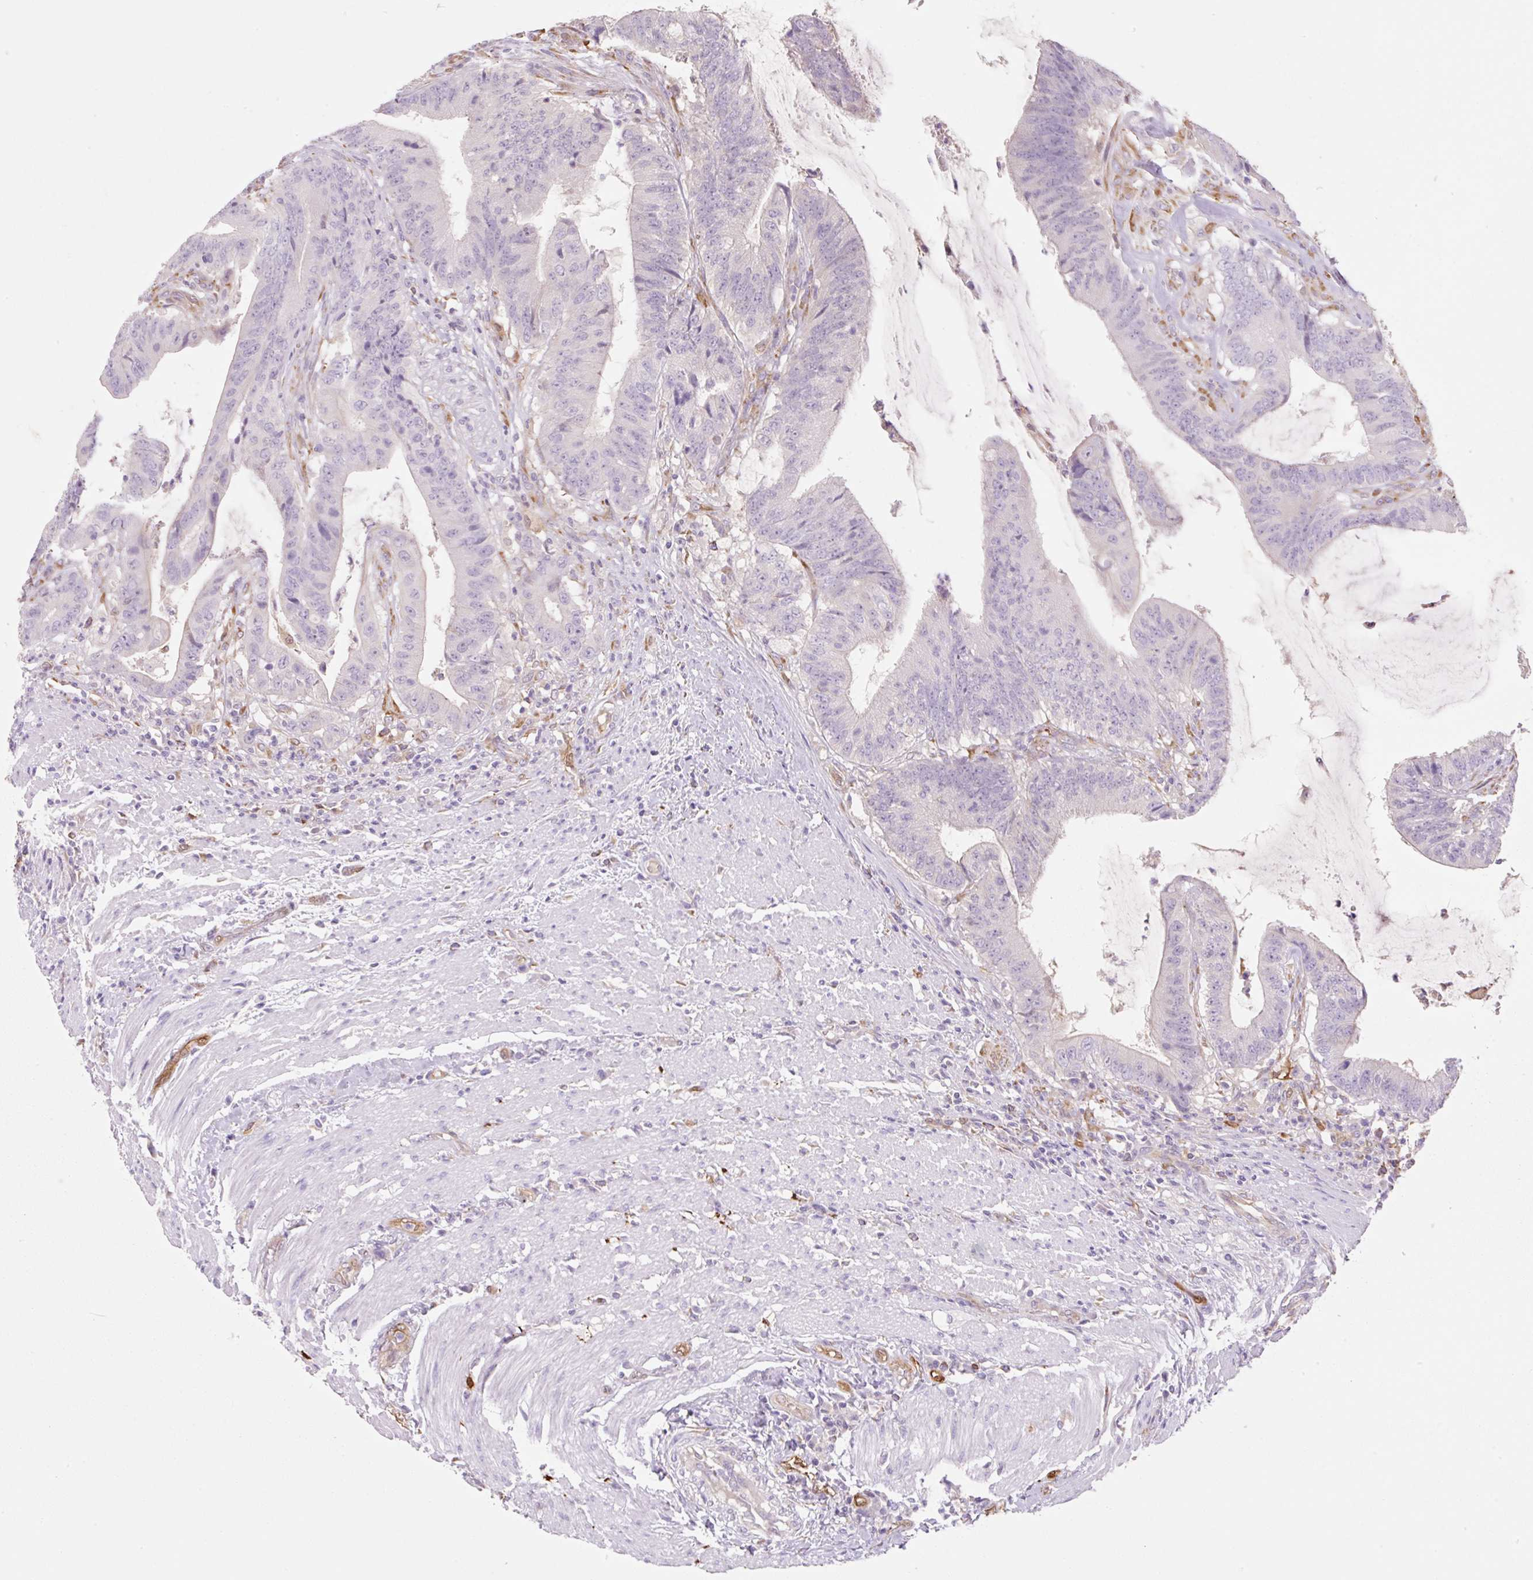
{"staining": {"intensity": "negative", "quantity": "none", "location": "none"}, "tissue": "colorectal cancer", "cell_type": "Tumor cells", "image_type": "cancer", "snomed": [{"axis": "morphology", "description": "Adenocarcinoma, NOS"}, {"axis": "topography", "description": "Colon"}], "caption": "Human colorectal cancer stained for a protein using immunohistochemistry reveals no positivity in tumor cells.", "gene": "FABP5", "patient": {"sex": "female", "age": 43}}